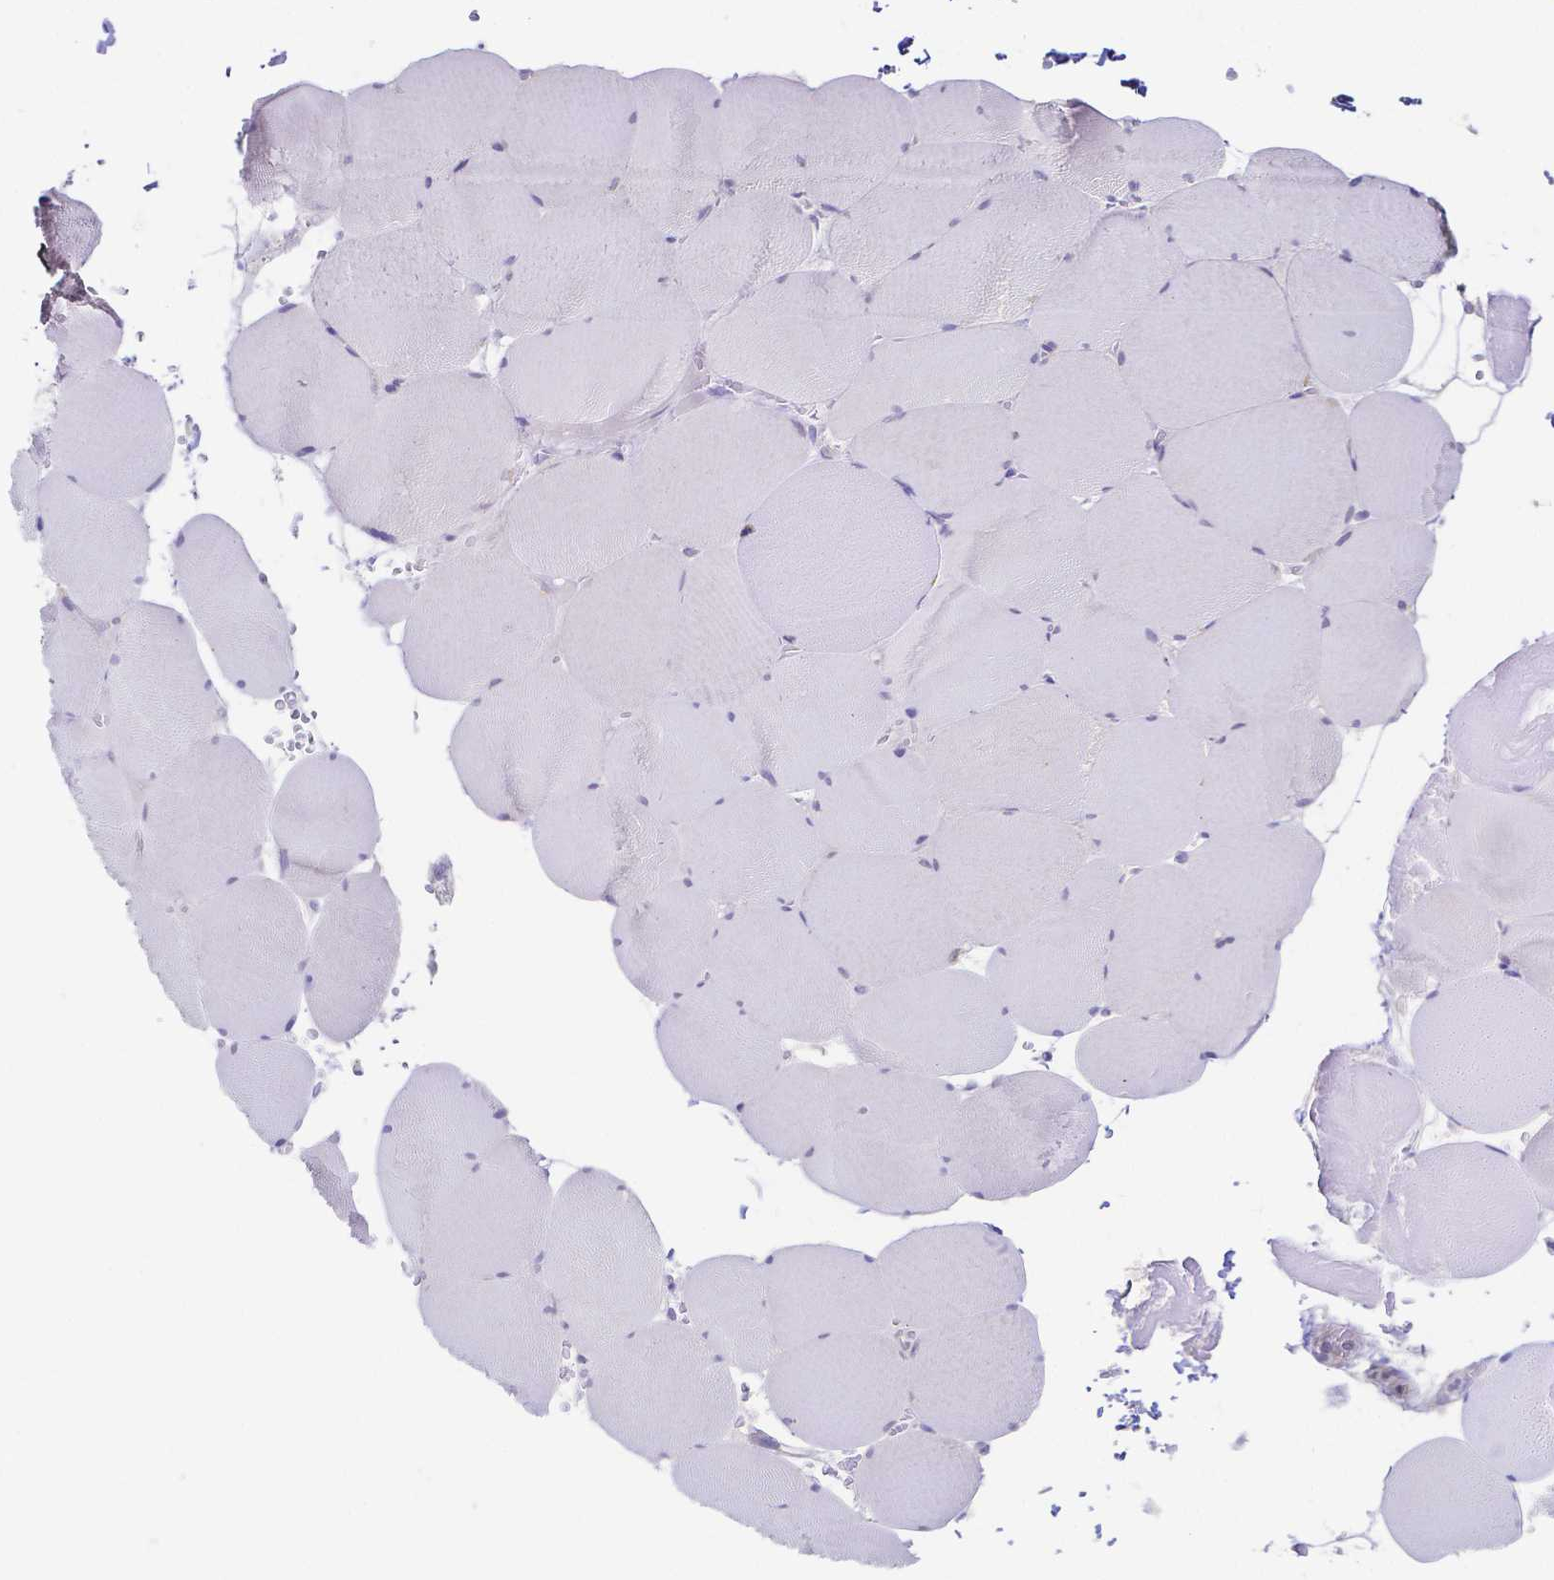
{"staining": {"intensity": "negative", "quantity": "none", "location": "none"}, "tissue": "skeletal muscle", "cell_type": "Myocytes", "image_type": "normal", "snomed": [{"axis": "morphology", "description": "Normal tissue, NOS"}, {"axis": "topography", "description": "Skeletal muscle"}, {"axis": "topography", "description": "Head-Neck"}], "caption": "IHC of benign human skeletal muscle shows no positivity in myocytes.", "gene": "PKP3", "patient": {"sex": "male", "age": 66}}